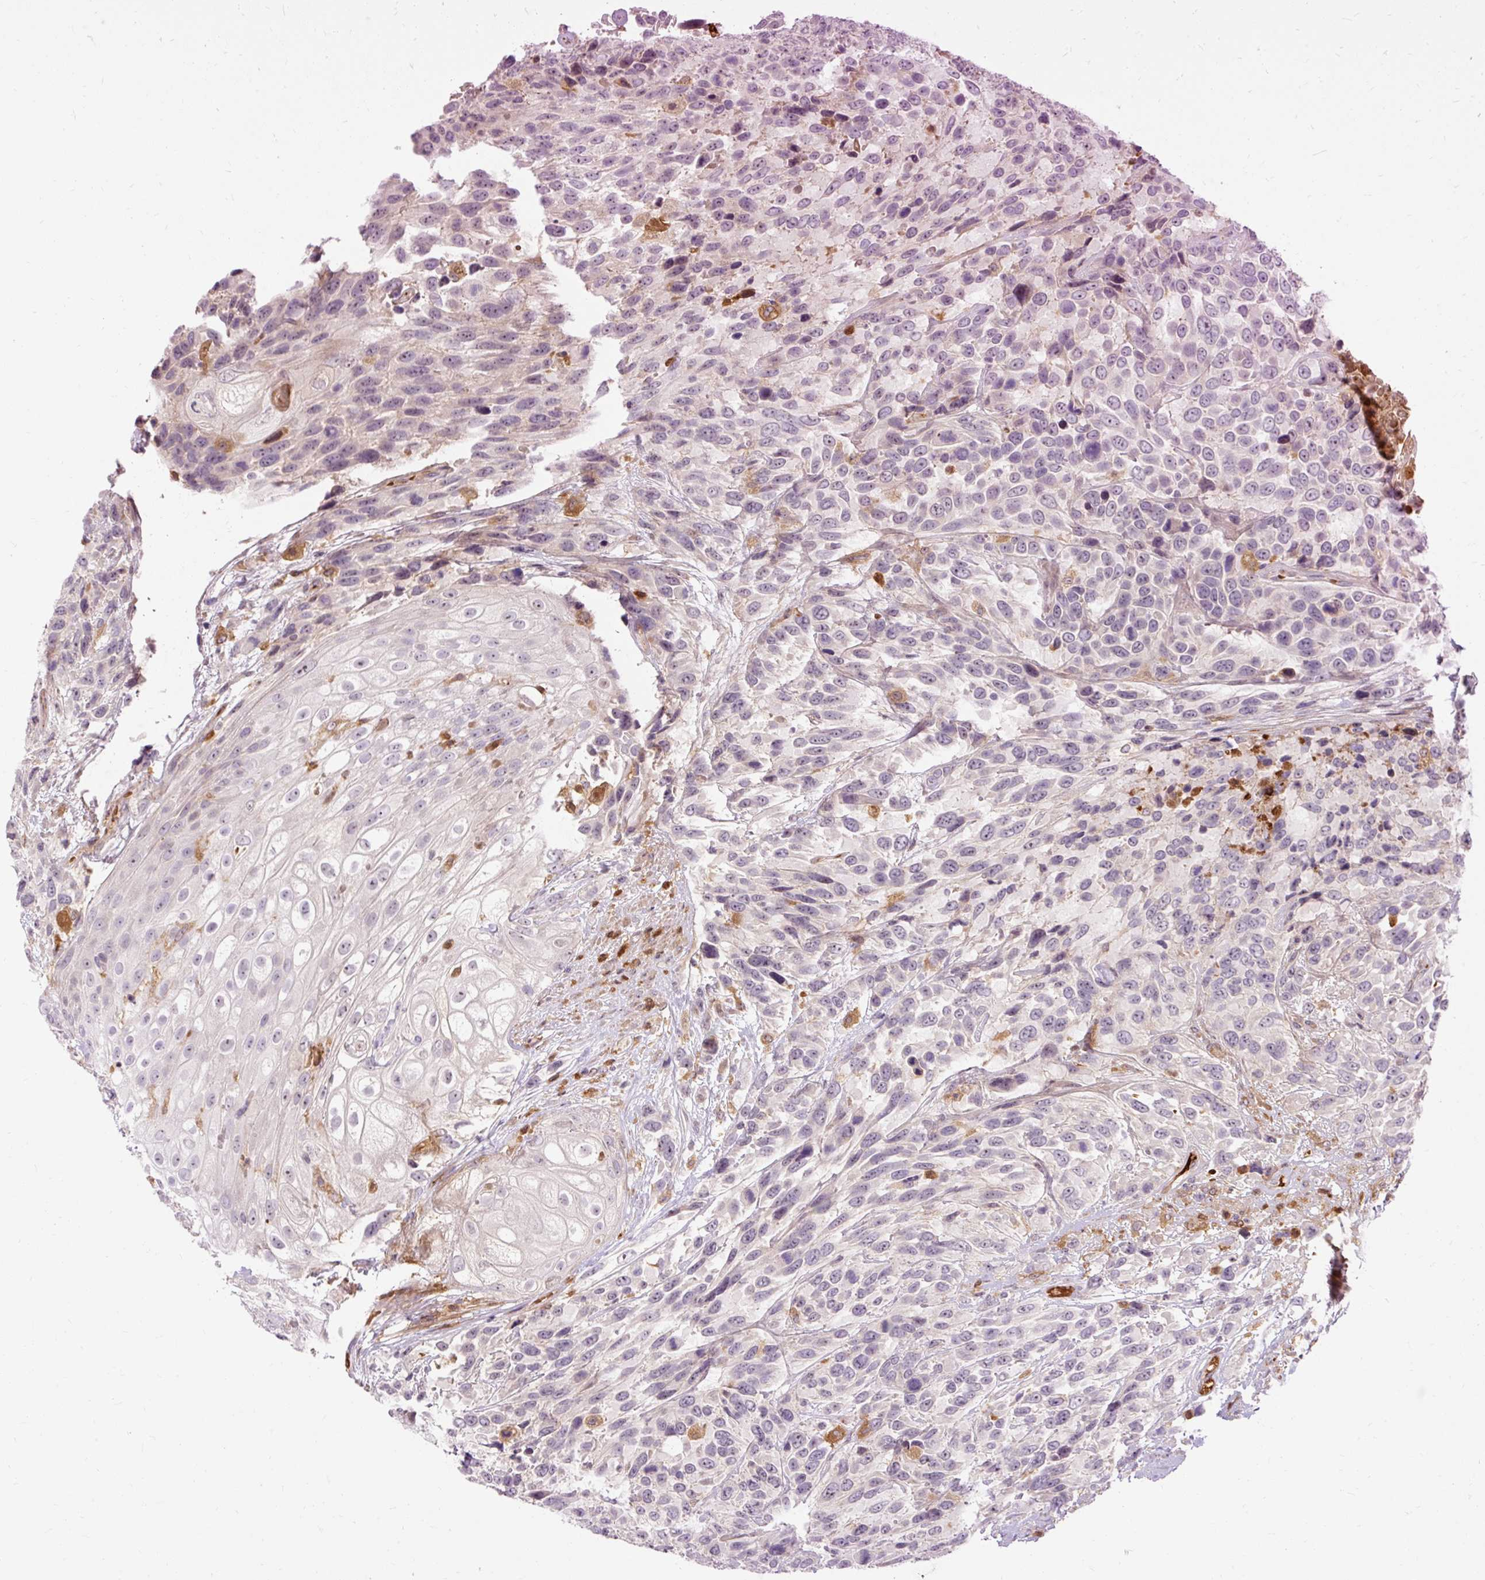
{"staining": {"intensity": "negative", "quantity": "none", "location": "none"}, "tissue": "urothelial cancer", "cell_type": "Tumor cells", "image_type": "cancer", "snomed": [{"axis": "morphology", "description": "Urothelial carcinoma, High grade"}, {"axis": "topography", "description": "Urinary bladder"}], "caption": "An immunohistochemistry histopathology image of high-grade urothelial carcinoma is shown. There is no staining in tumor cells of high-grade urothelial carcinoma.", "gene": "CEBPZ", "patient": {"sex": "female", "age": 70}}